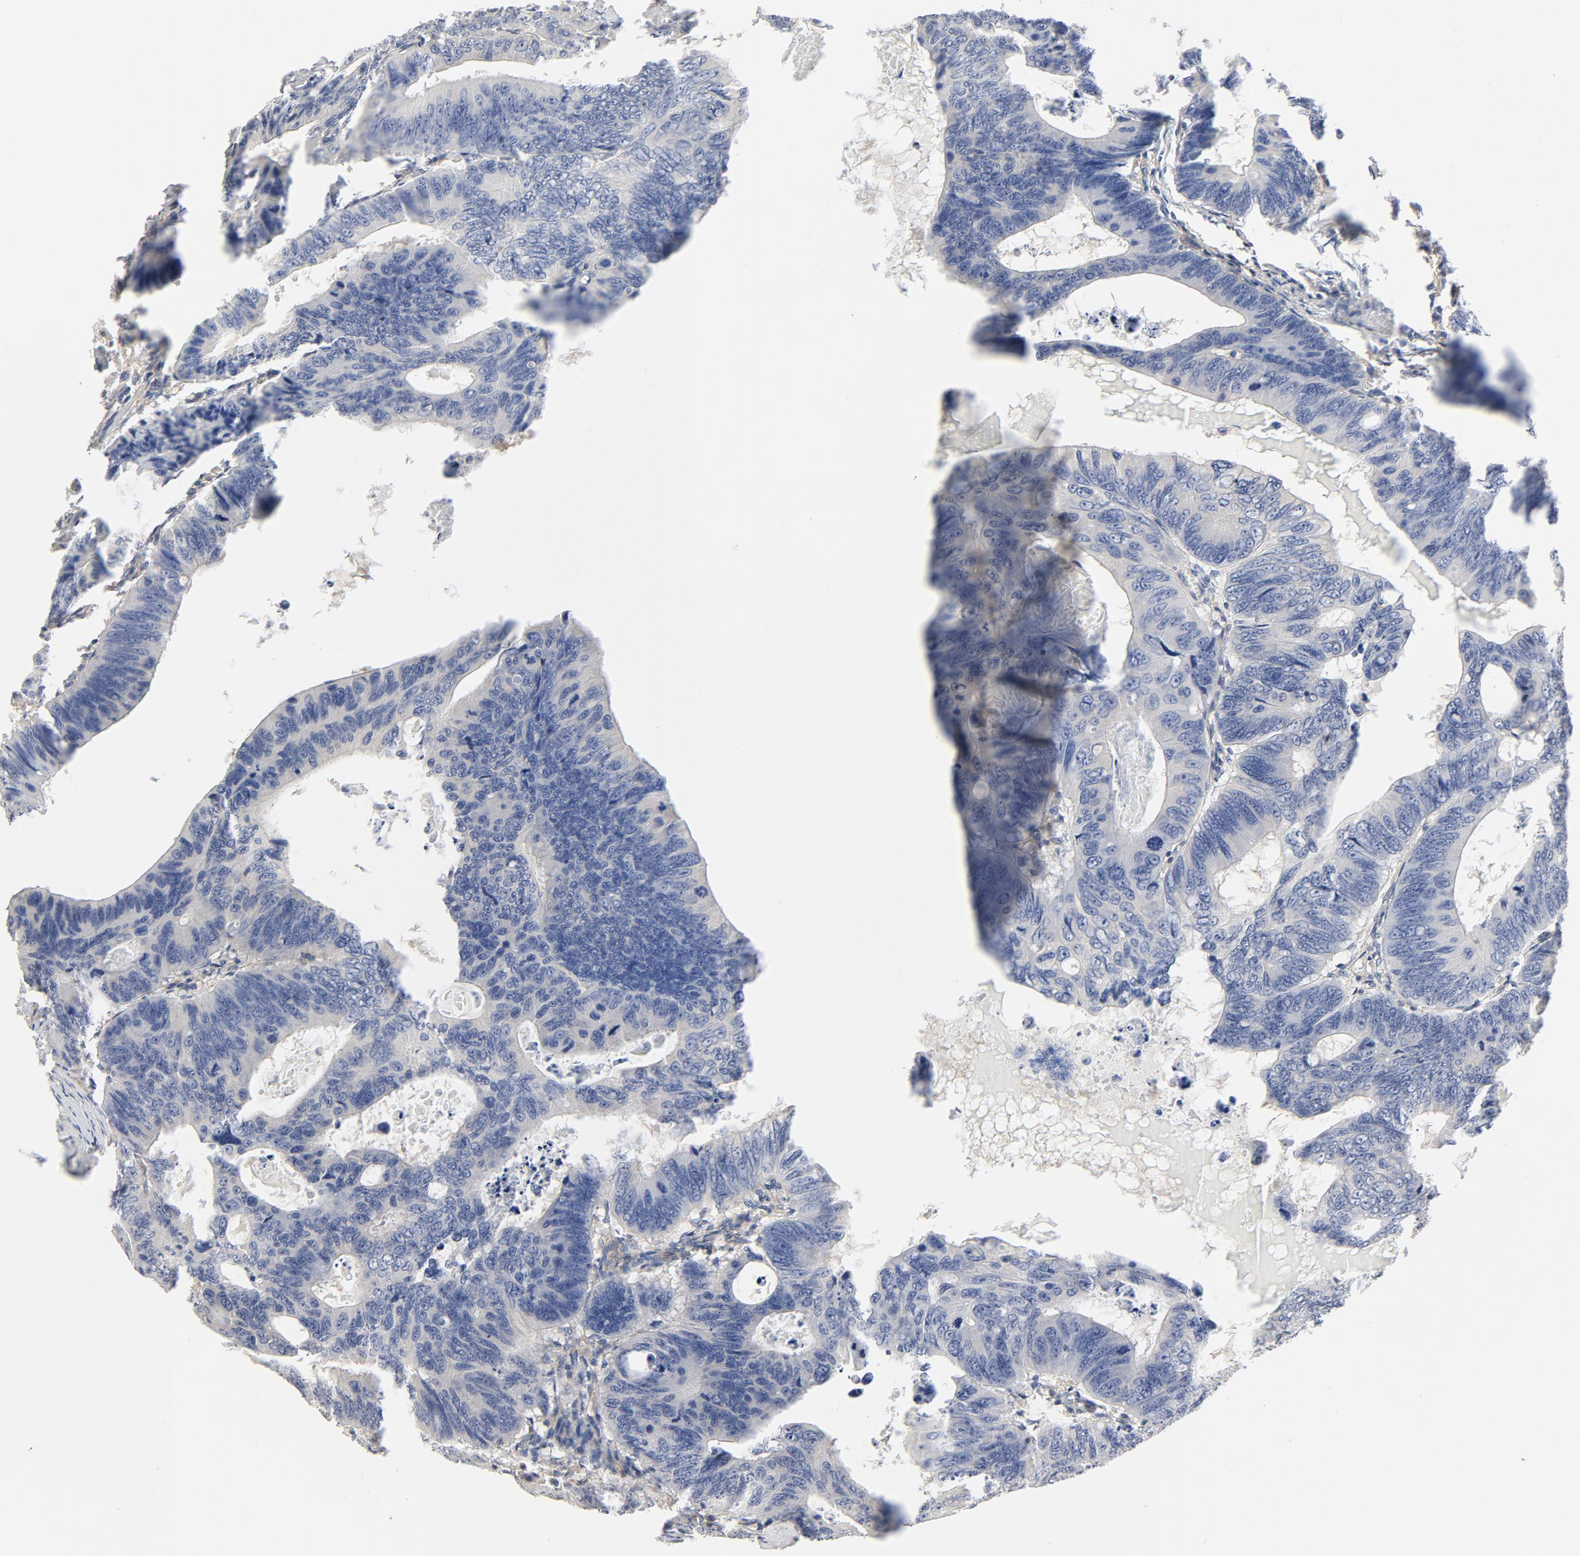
{"staining": {"intensity": "negative", "quantity": "none", "location": "none"}, "tissue": "colorectal cancer", "cell_type": "Tumor cells", "image_type": "cancer", "snomed": [{"axis": "morphology", "description": "Adenocarcinoma, NOS"}, {"axis": "topography", "description": "Colon"}], "caption": "Histopathology image shows no protein expression in tumor cells of colorectal cancer (adenocarcinoma) tissue. (Brightfield microscopy of DAB (3,3'-diaminobenzidine) IHC at high magnification).", "gene": "RABEP1", "patient": {"sex": "female", "age": 55}}